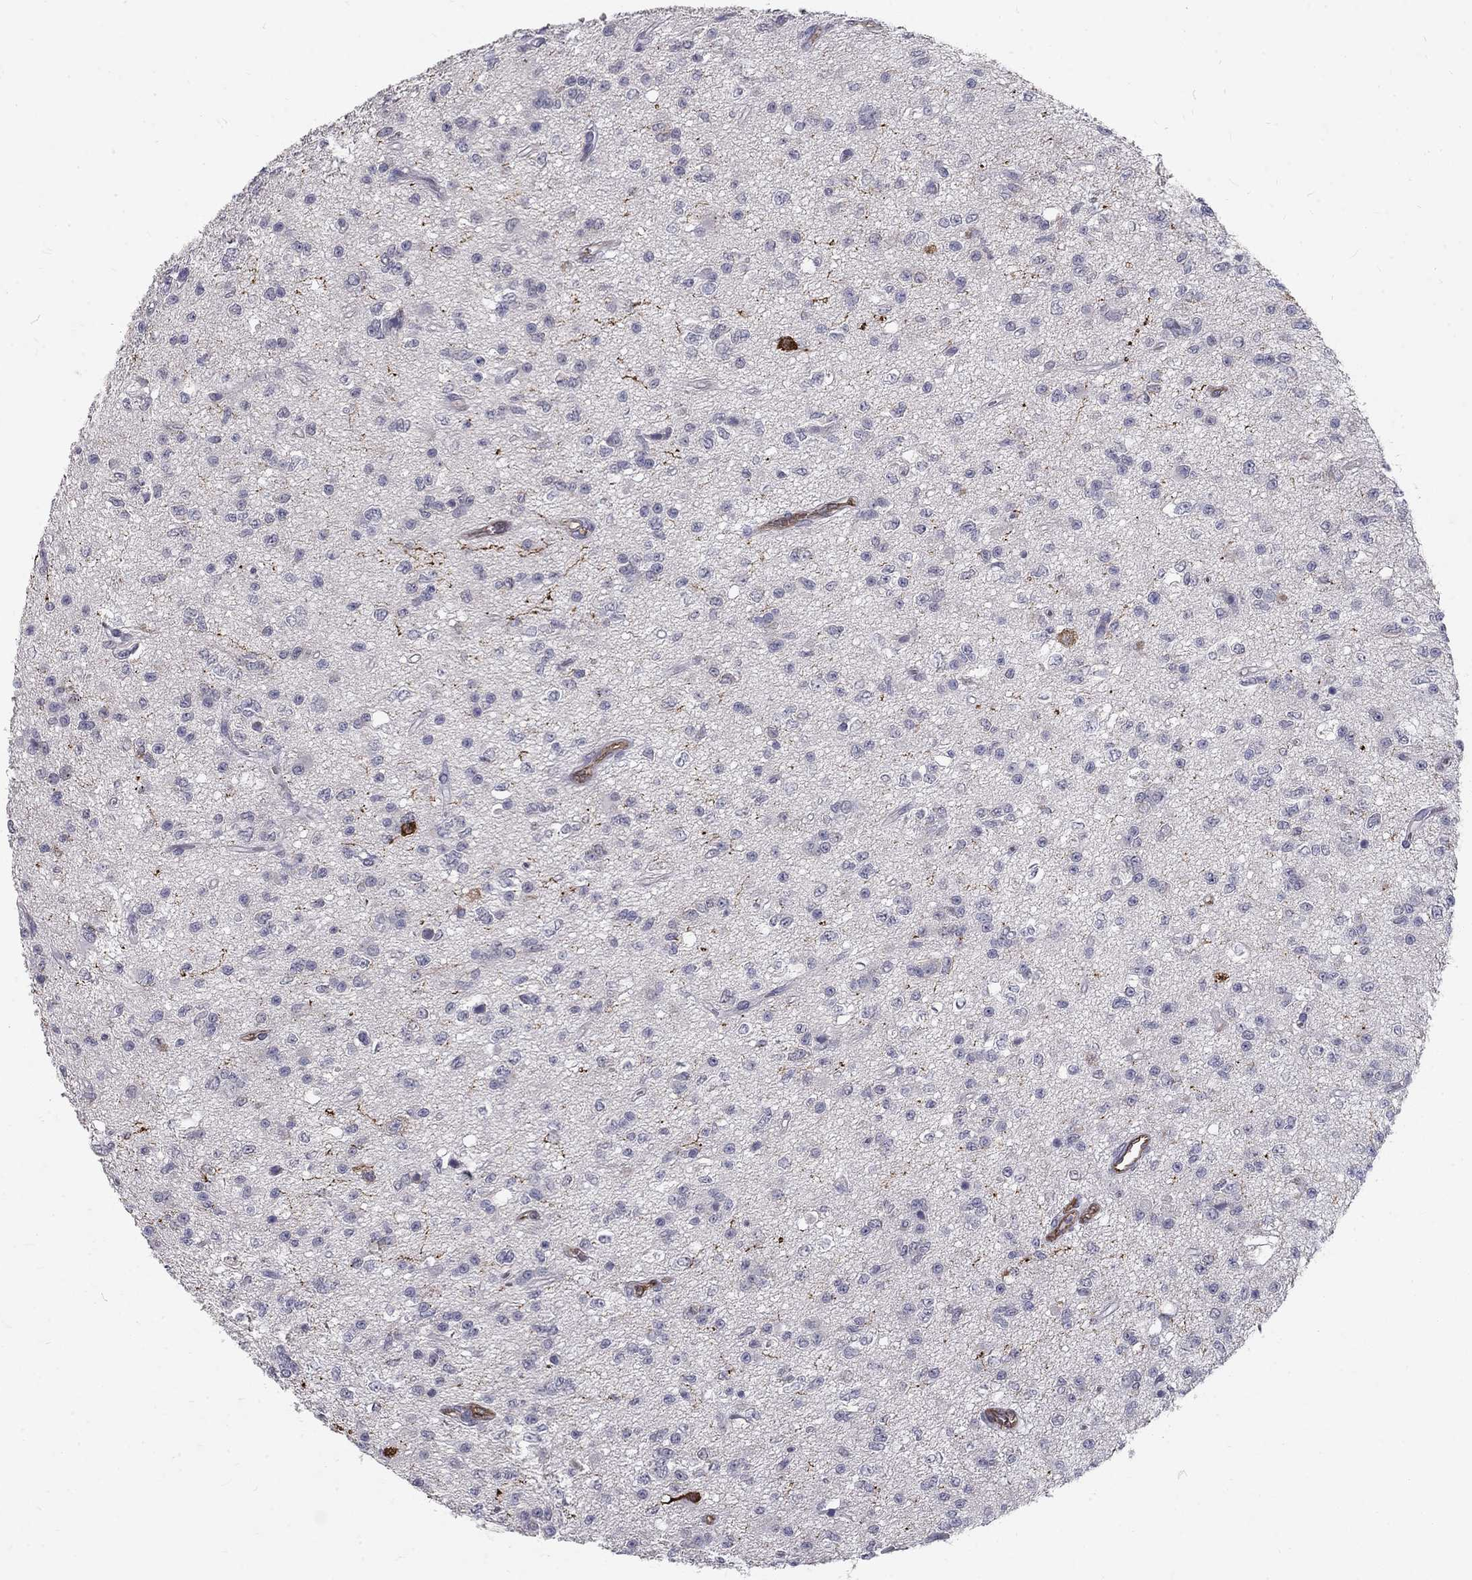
{"staining": {"intensity": "negative", "quantity": "none", "location": "none"}, "tissue": "glioma", "cell_type": "Tumor cells", "image_type": "cancer", "snomed": [{"axis": "morphology", "description": "Glioma, malignant, Low grade"}, {"axis": "topography", "description": "Brain"}], "caption": "Protein analysis of glioma reveals no significant expression in tumor cells.", "gene": "NOS1", "patient": {"sex": "female", "age": 45}}